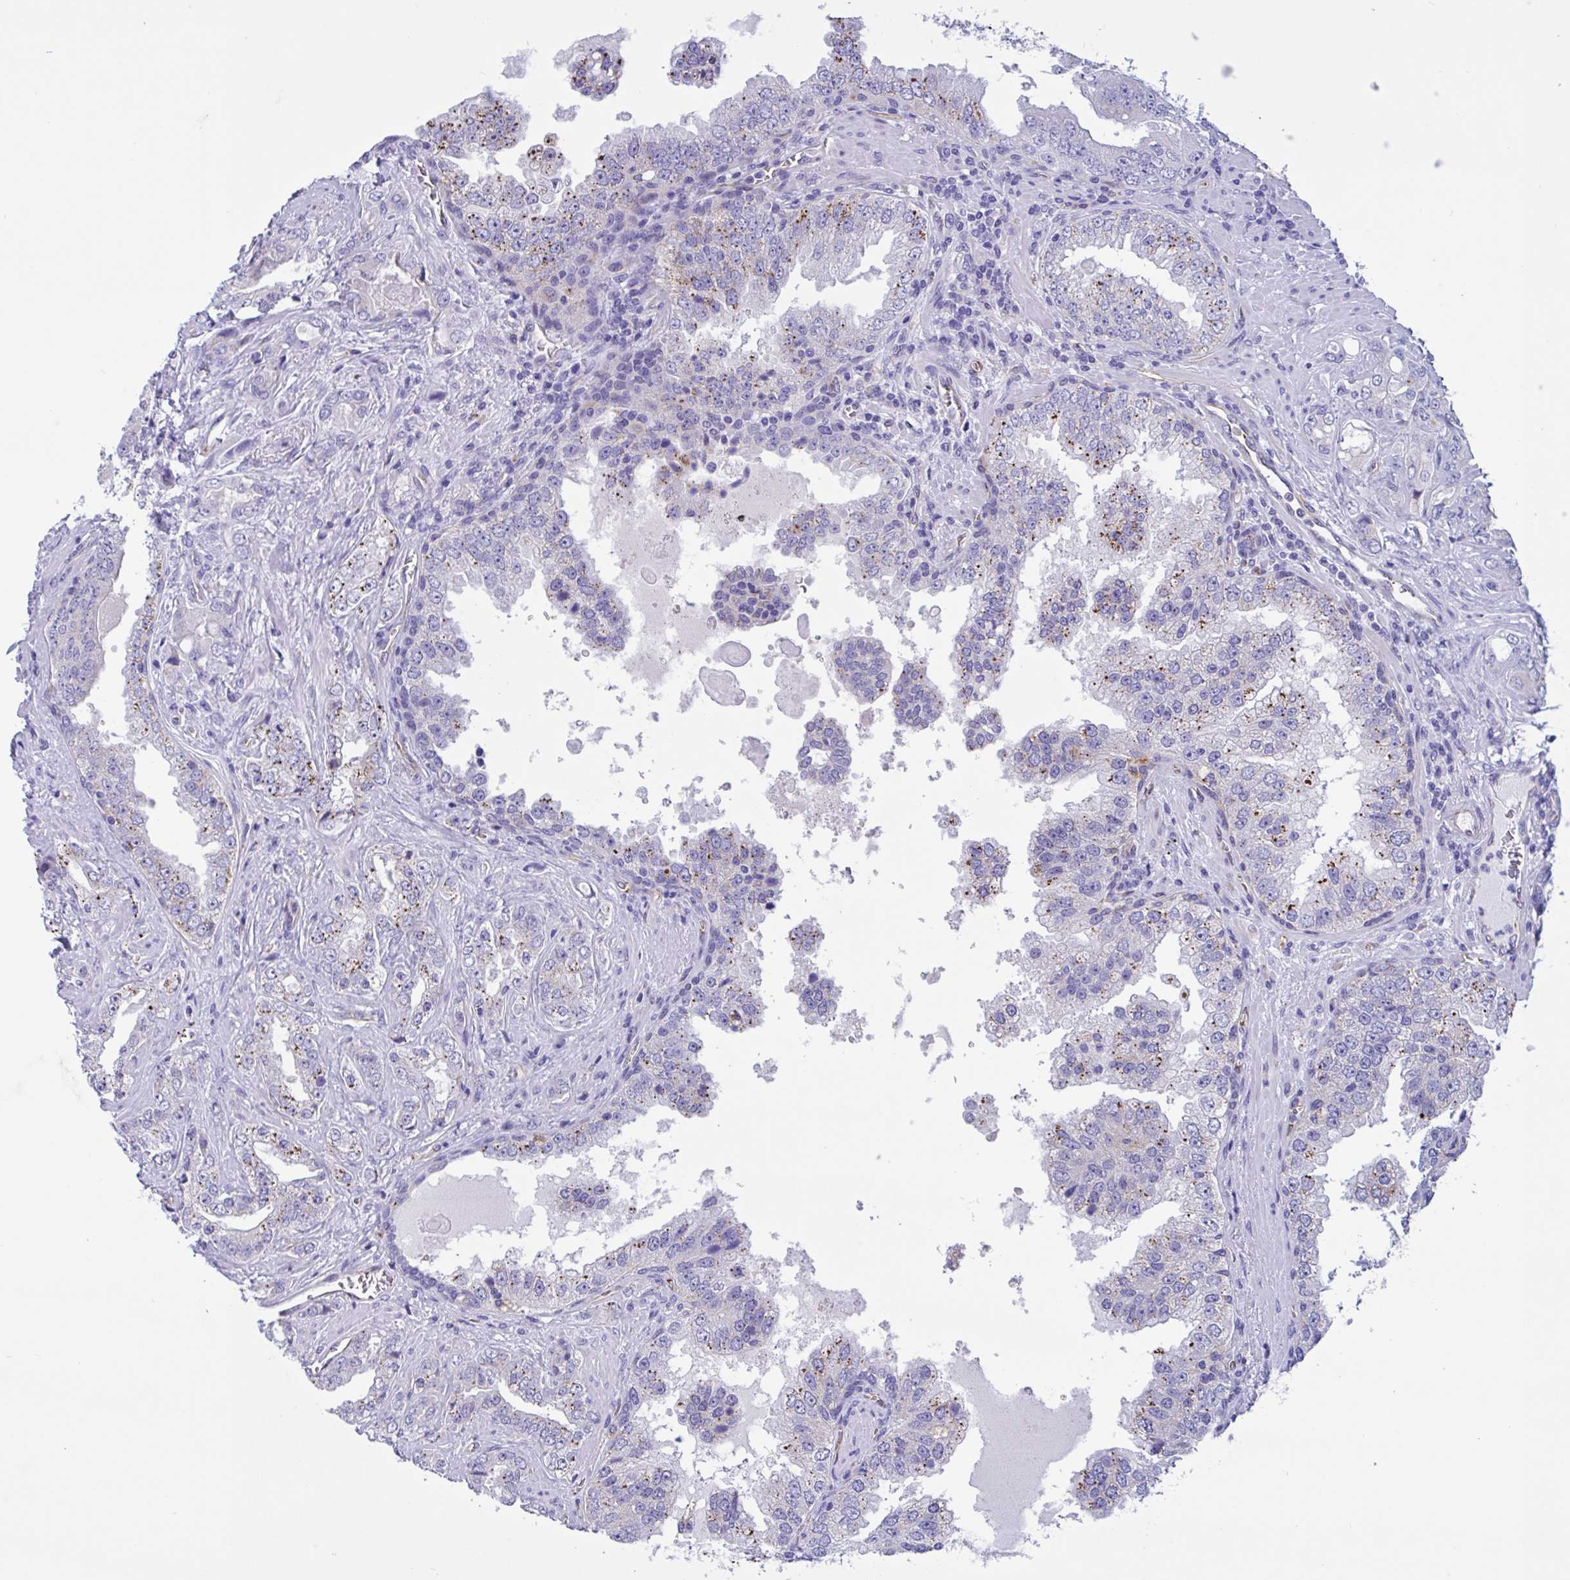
{"staining": {"intensity": "negative", "quantity": "none", "location": "none"}, "tissue": "prostate cancer", "cell_type": "Tumor cells", "image_type": "cancer", "snomed": [{"axis": "morphology", "description": "Adenocarcinoma, High grade"}, {"axis": "topography", "description": "Prostate"}], "caption": "Adenocarcinoma (high-grade) (prostate) was stained to show a protein in brown. There is no significant staining in tumor cells. The staining was performed using DAB (3,3'-diaminobenzidine) to visualize the protein expression in brown, while the nuclei were stained in blue with hematoxylin (Magnification: 20x).", "gene": "RPL22L1", "patient": {"sex": "male", "age": 67}}